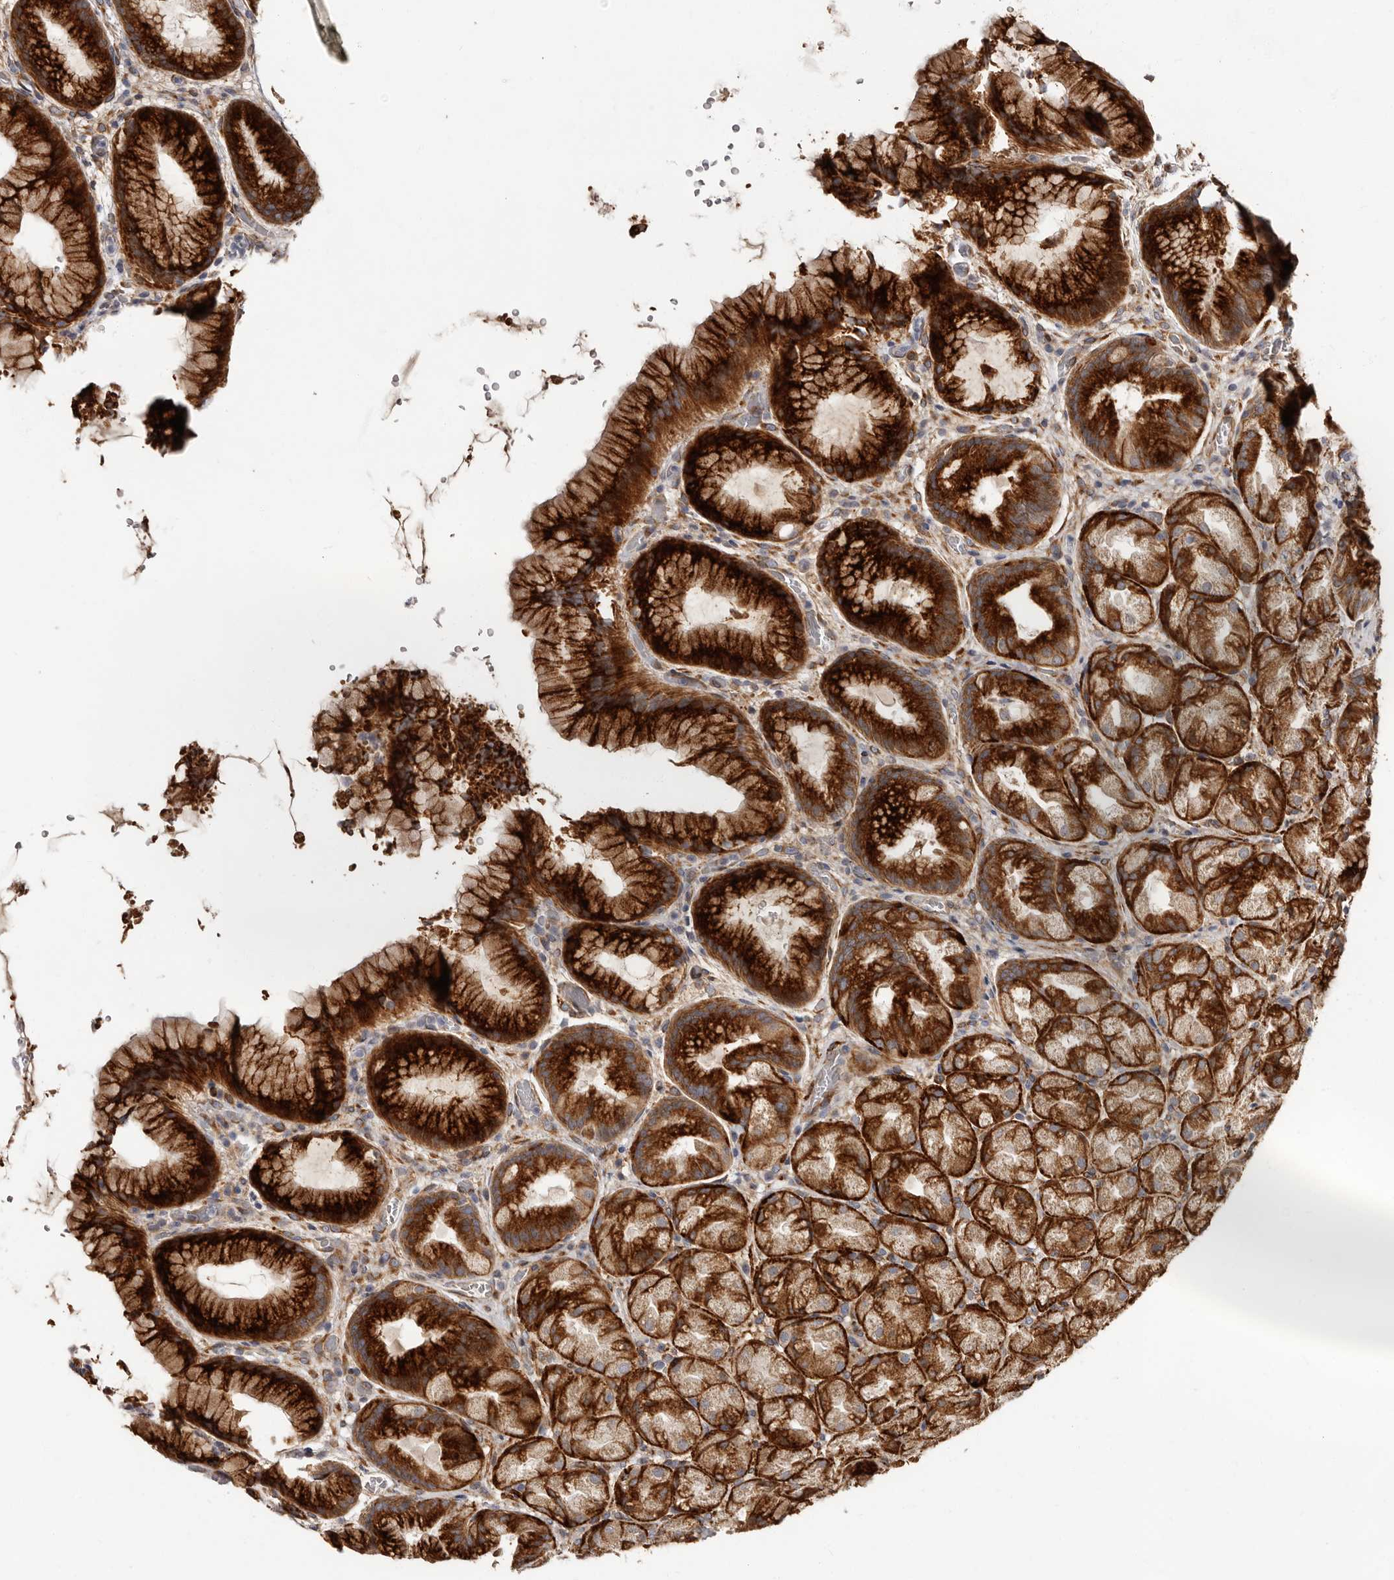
{"staining": {"intensity": "strong", "quantity": ">75%", "location": "cytoplasmic/membranous"}, "tissue": "stomach", "cell_type": "Glandular cells", "image_type": "normal", "snomed": [{"axis": "morphology", "description": "Normal tissue, NOS"}, {"axis": "topography", "description": "Stomach, upper"}, {"axis": "topography", "description": "Stomach"}], "caption": "Immunohistochemistry (IHC) of benign human stomach exhibits high levels of strong cytoplasmic/membranous expression in about >75% of glandular cells. The staining was performed using DAB (3,3'-diaminobenzidine) to visualize the protein expression in brown, while the nuclei were stained in blue with hematoxylin (Magnification: 20x).", "gene": "TBC1D22B", "patient": {"sex": "male", "age": 48}}